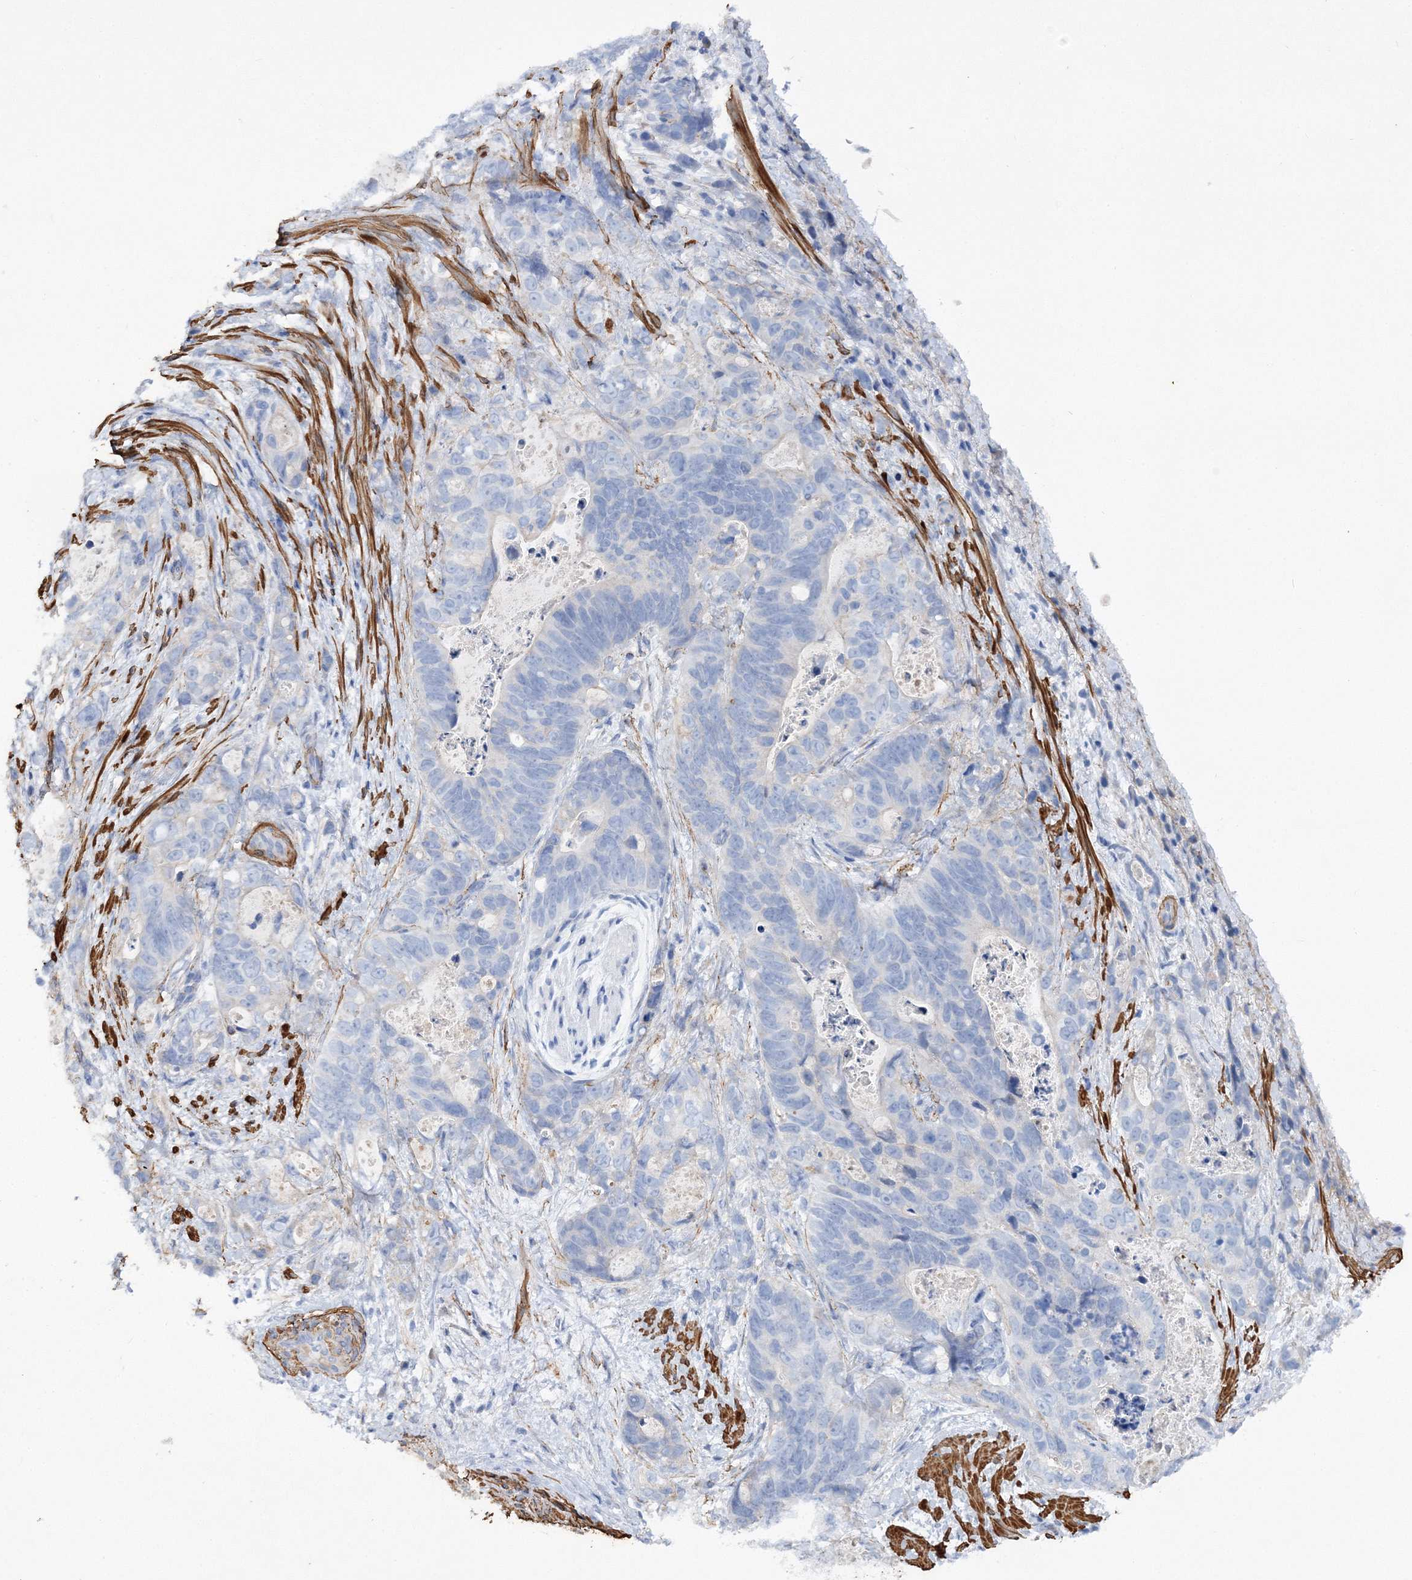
{"staining": {"intensity": "negative", "quantity": "none", "location": "none"}, "tissue": "stomach cancer", "cell_type": "Tumor cells", "image_type": "cancer", "snomed": [{"axis": "morphology", "description": "Normal tissue, NOS"}, {"axis": "morphology", "description": "Adenocarcinoma, NOS"}, {"axis": "topography", "description": "Stomach"}], "caption": "High power microscopy image of an immunohistochemistry photomicrograph of stomach adenocarcinoma, revealing no significant expression in tumor cells.", "gene": "RTN2", "patient": {"sex": "female", "age": 89}}